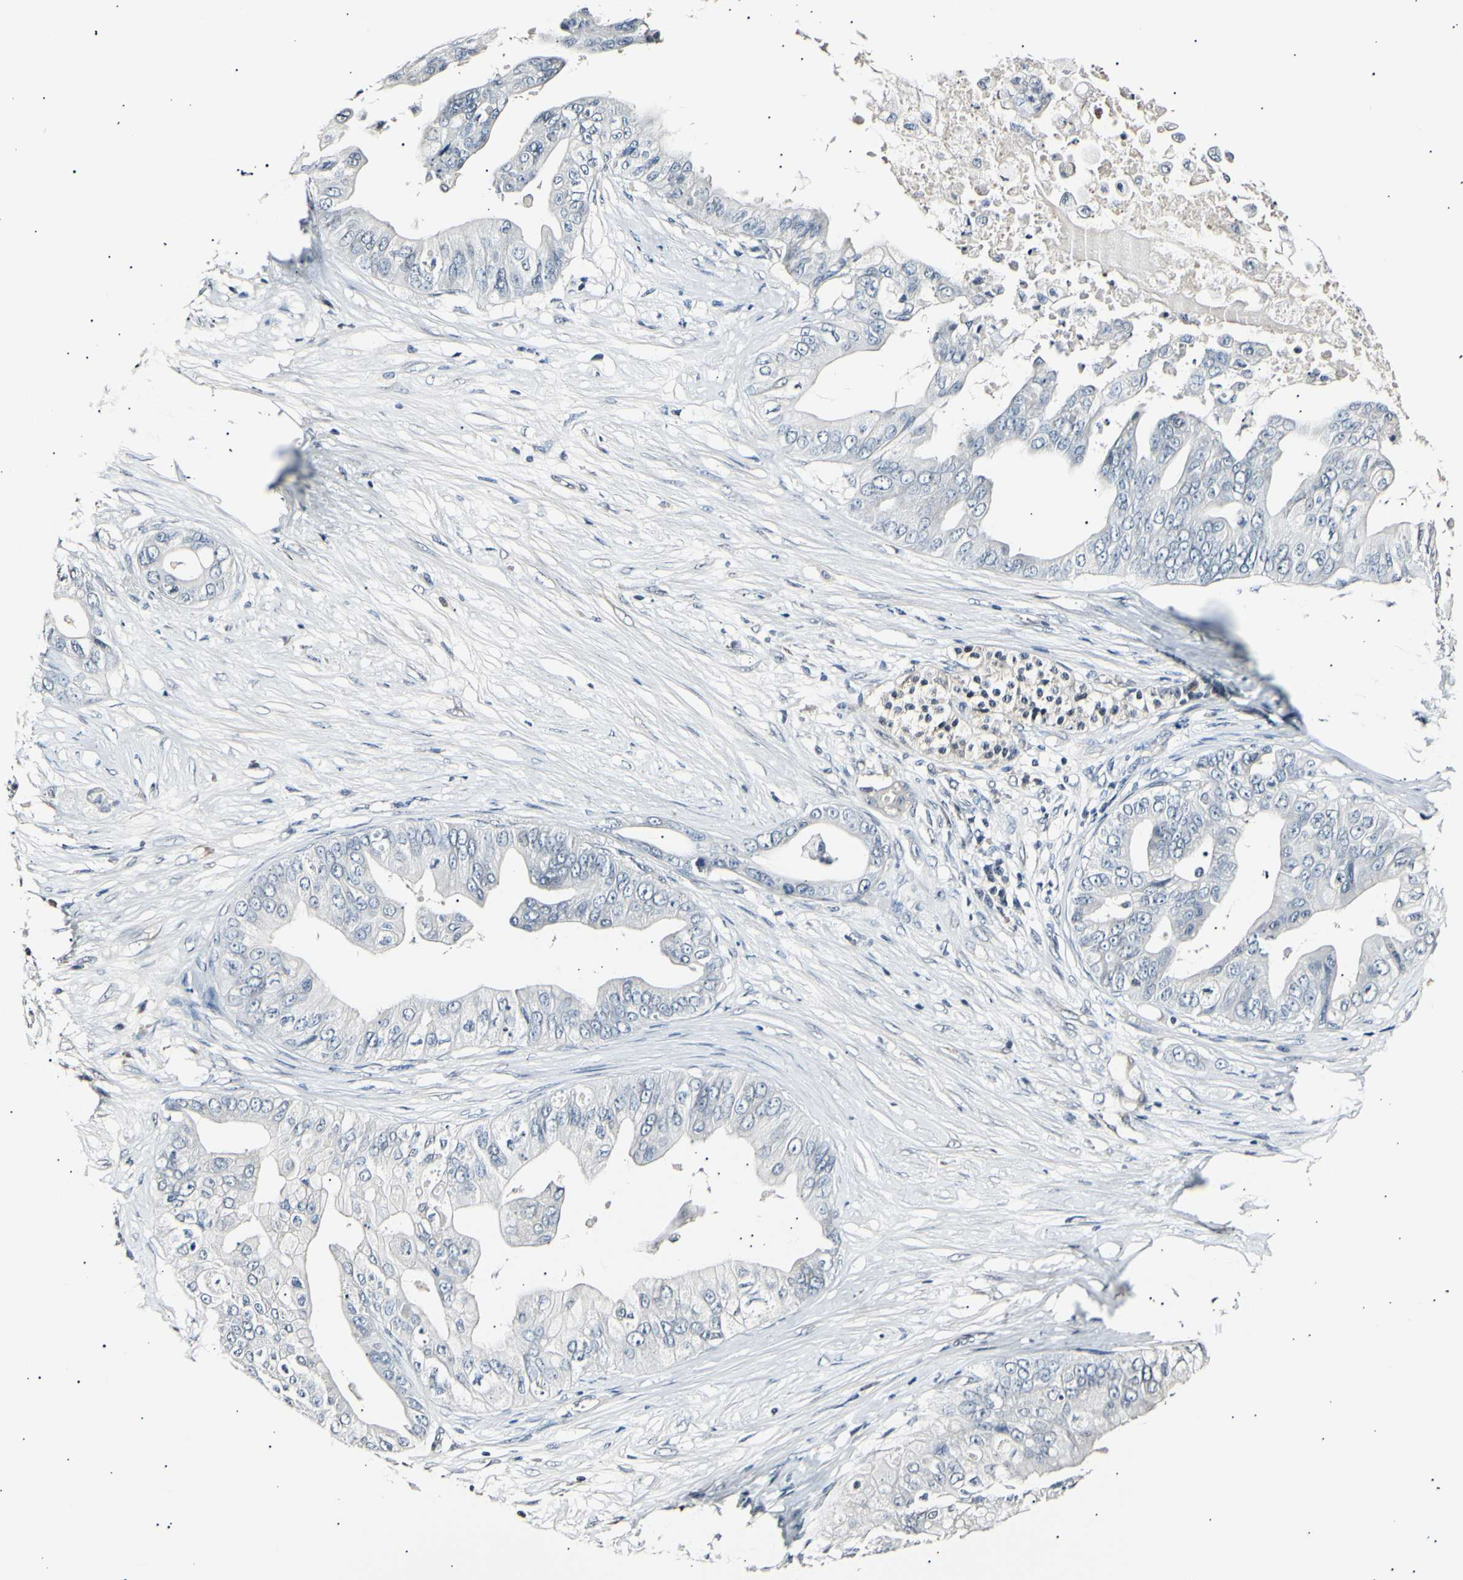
{"staining": {"intensity": "negative", "quantity": "none", "location": "none"}, "tissue": "pancreatic cancer", "cell_type": "Tumor cells", "image_type": "cancer", "snomed": [{"axis": "morphology", "description": "Adenocarcinoma, NOS"}, {"axis": "topography", "description": "Pancreas"}], "caption": "A histopathology image of pancreatic adenocarcinoma stained for a protein reveals no brown staining in tumor cells.", "gene": "AK1", "patient": {"sex": "female", "age": 75}}